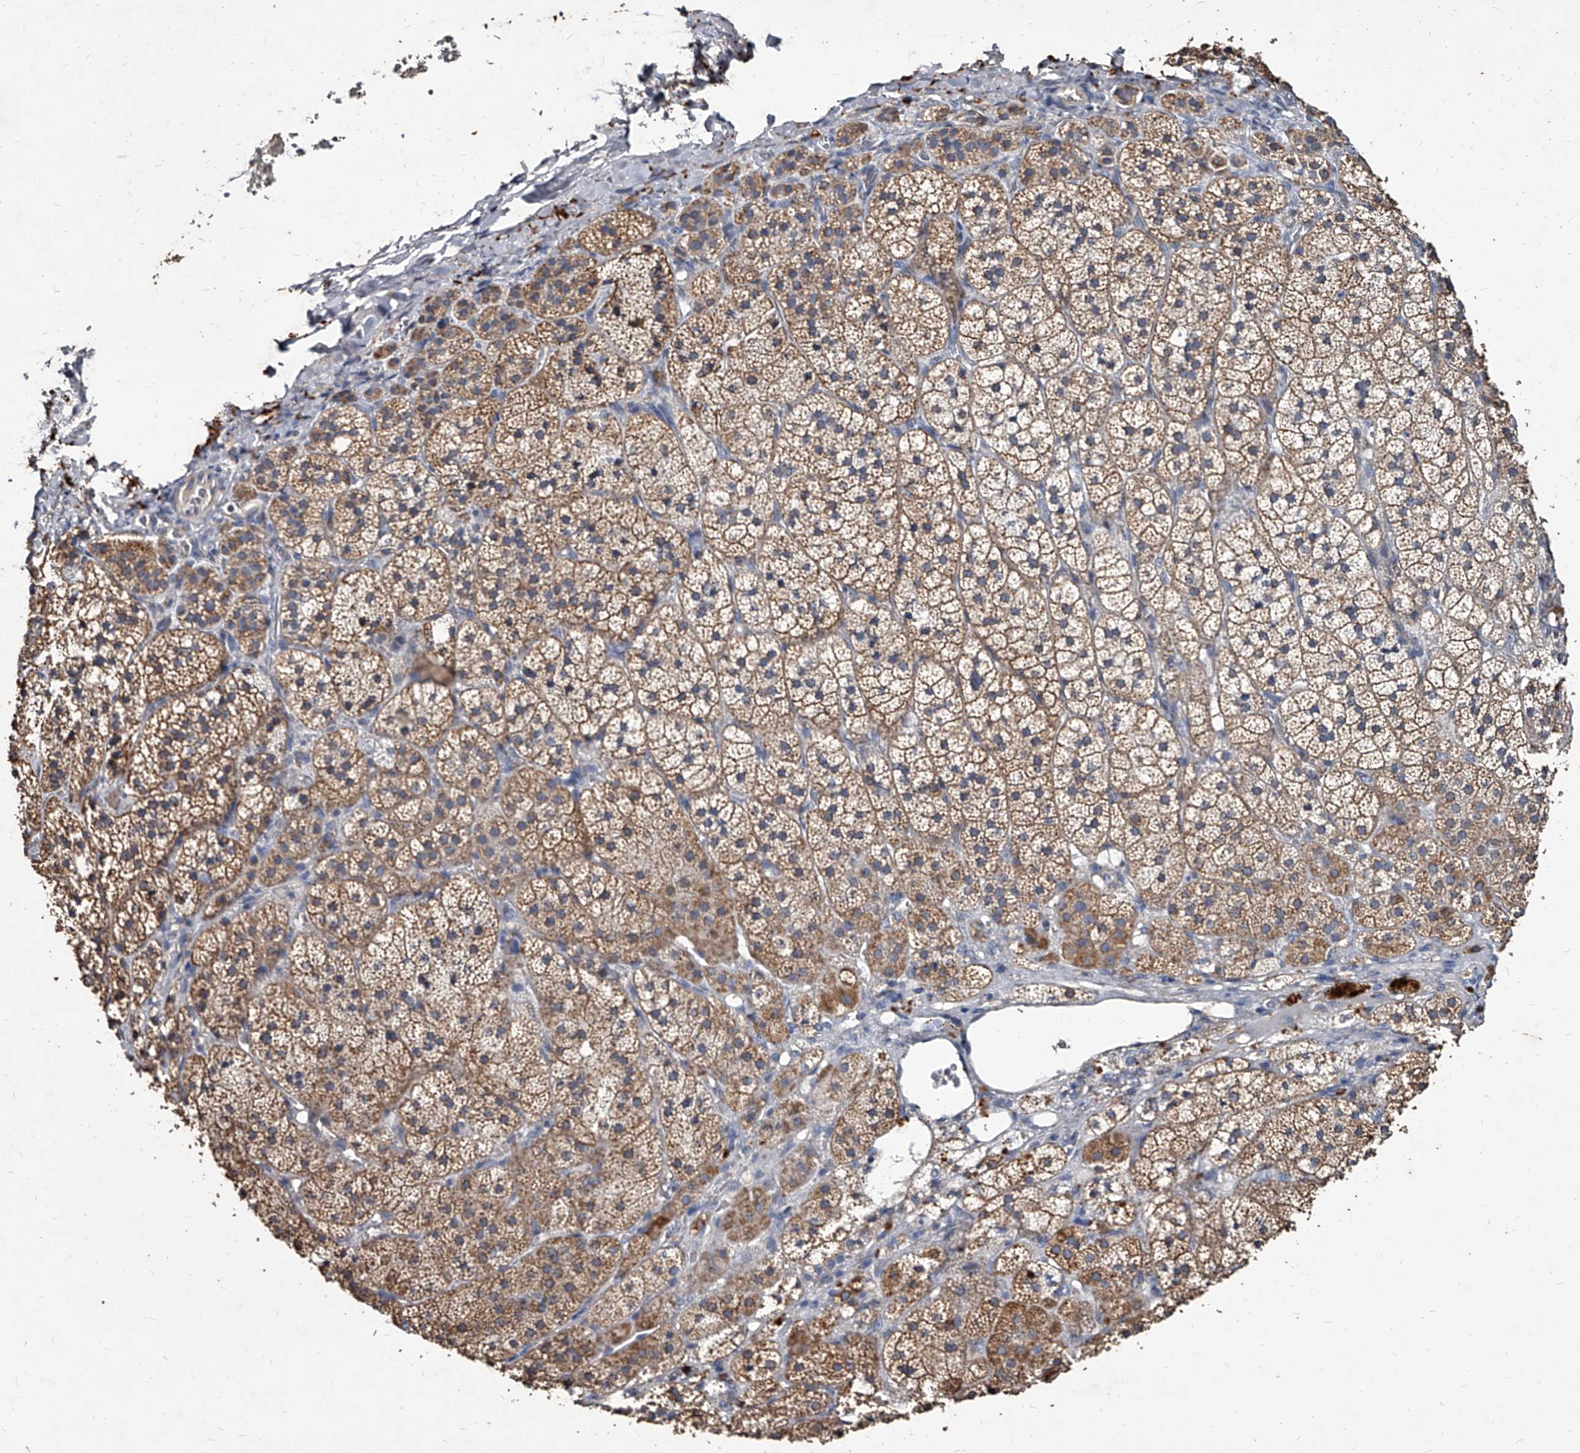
{"staining": {"intensity": "moderate", "quantity": ">75%", "location": "cytoplasmic/membranous"}, "tissue": "adrenal gland", "cell_type": "Glandular cells", "image_type": "normal", "snomed": [{"axis": "morphology", "description": "Normal tissue, NOS"}, {"axis": "topography", "description": "Adrenal gland"}], "caption": "Normal adrenal gland shows moderate cytoplasmic/membranous expression in approximately >75% of glandular cells The staining was performed using DAB, with brown indicating positive protein expression. Nuclei are stained blue with hematoxylin..", "gene": "GPR183", "patient": {"sex": "female", "age": 44}}